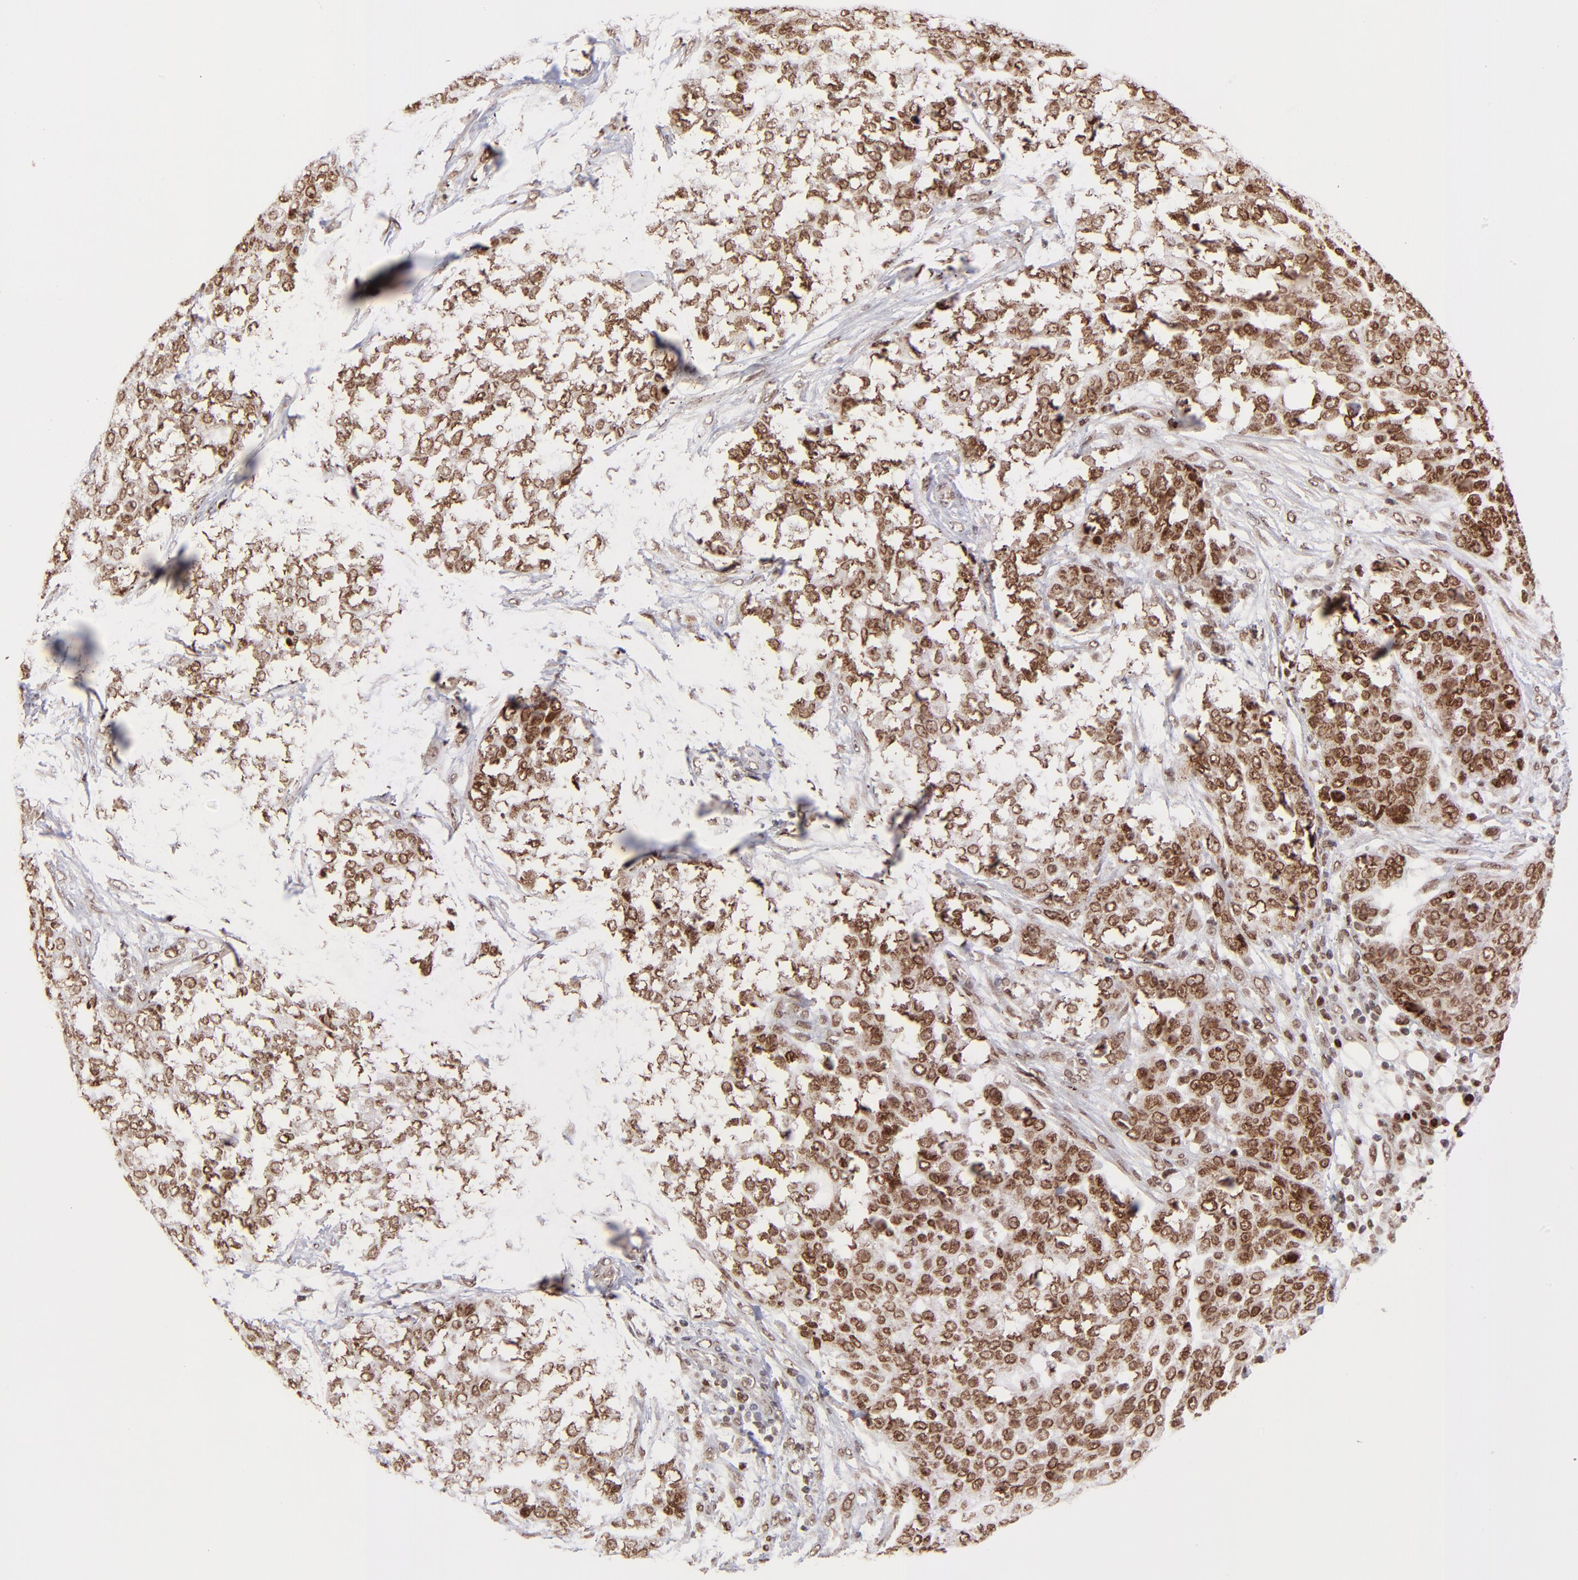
{"staining": {"intensity": "moderate", "quantity": ">75%", "location": "cytoplasmic/membranous,nuclear"}, "tissue": "ovarian cancer", "cell_type": "Tumor cells", "image_type": "cancer", "snomed": [{"axis": "morphology", "description": "Cystadenocarcinoma, serous, NOS"}, {"axis": "topography", "description": "Soft tissue"}, {"axis": "topography", "description": "Ovary"}], "caption": "This micrograph displays immunohistochemistry staining of human ovarian cancer (serous cystadenocarcinoma), with medium moderate cytoplasmic/membranous and nuclear staining in about >75% of tumor cells.", "gene": "TOP1MT", "patient": {"sex": "female", "age": 57}}